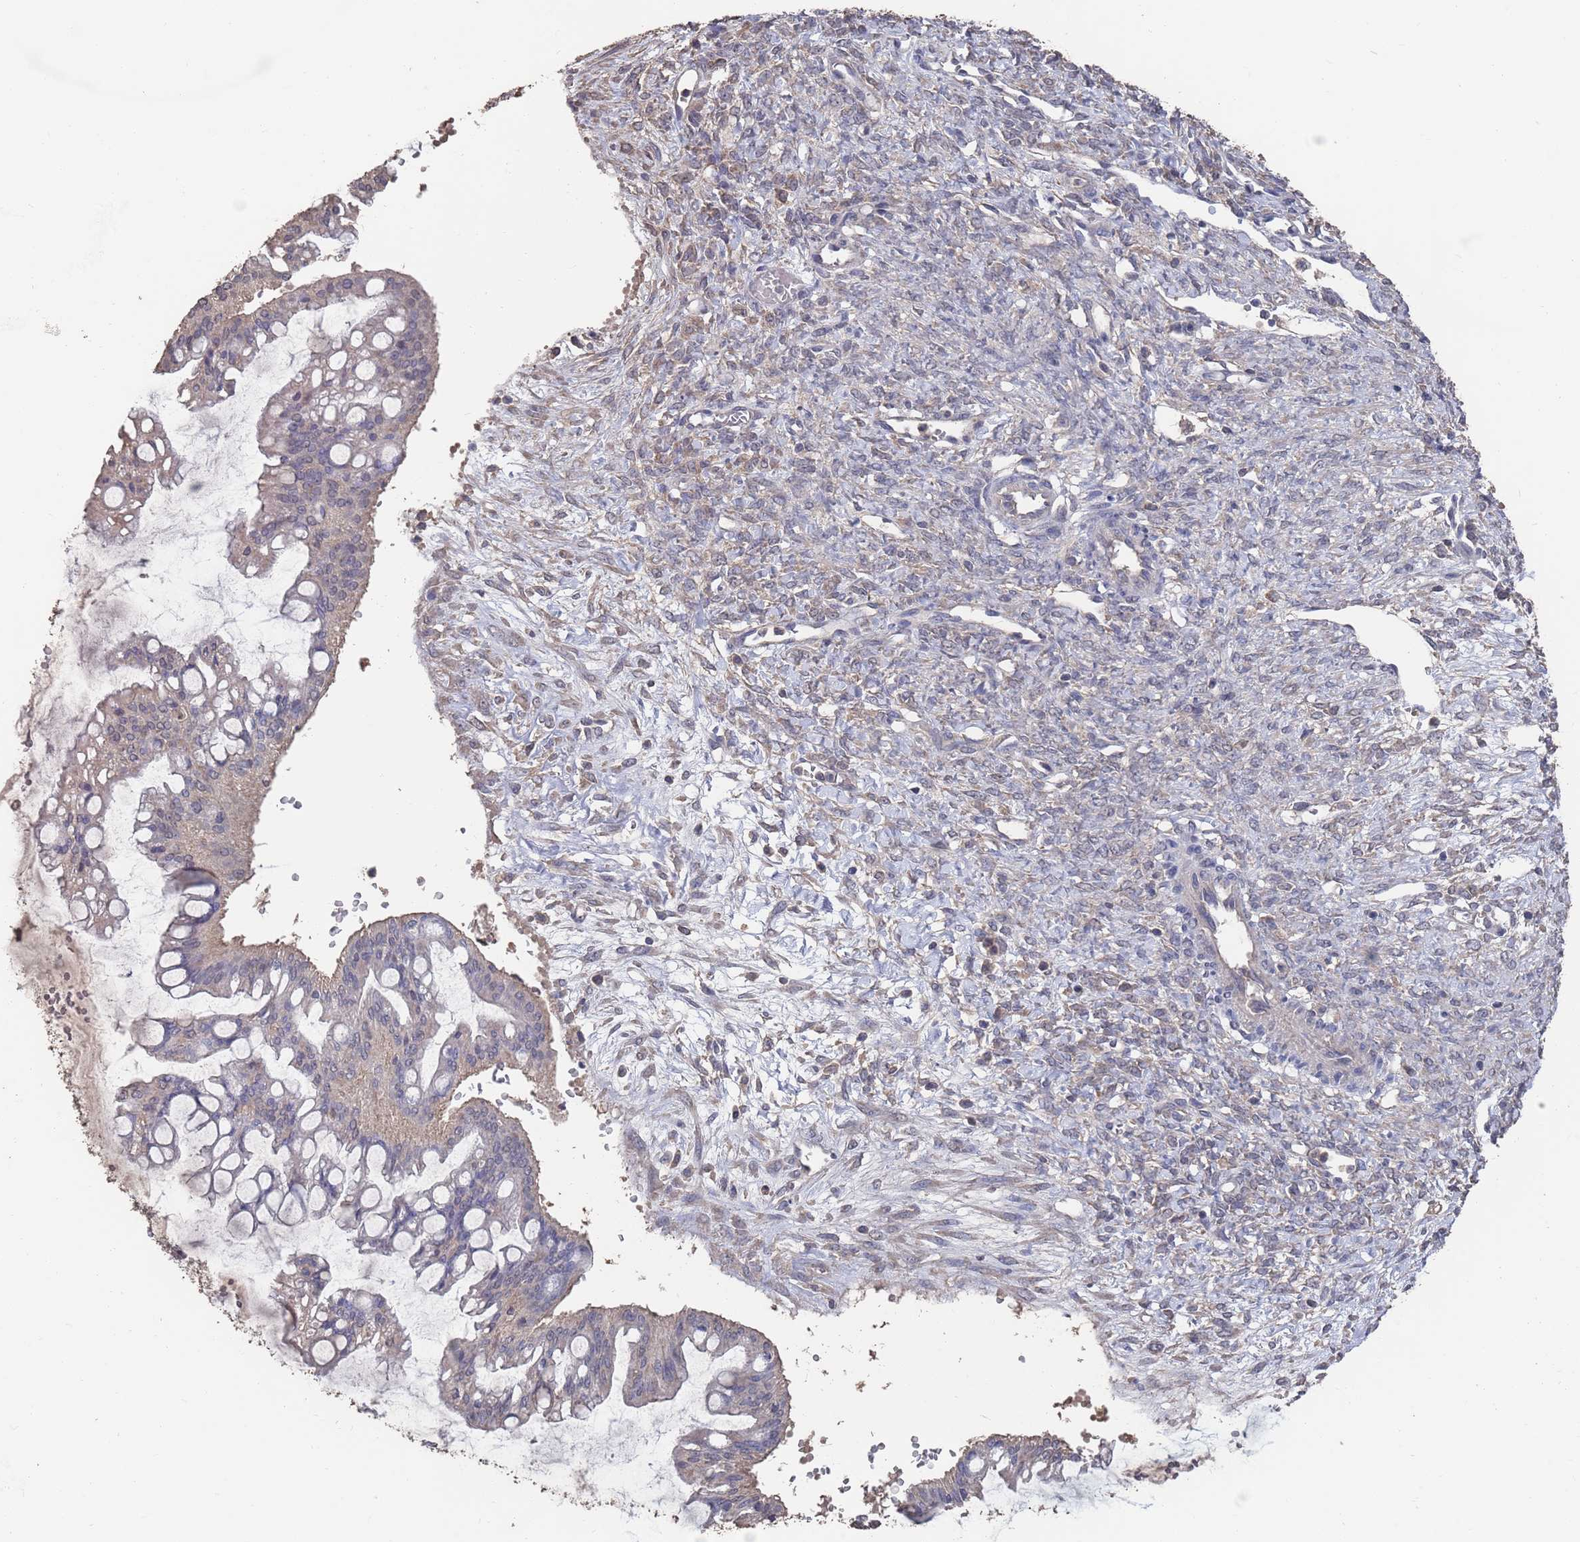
{"staining": {"intensity": "negative", "quantity": "none", "location": "none"}, "tissue": "ovarian cancer", "cell_type": "Tumor cells", "image_type": "cancer", "snomed": [{"axis": "morphology", "description": "Cystadenocarcinoma, mucinous, NOS"}, {"axis": "topography", "description": "Ovary"}], "caption": "A histopathology image of human ovarian cancer (mucinous cystadenocarcinoma) is negative for staining in tumor cells.", "gene": "BTBD18", "patient": {"sex": "female", "age": 73}}